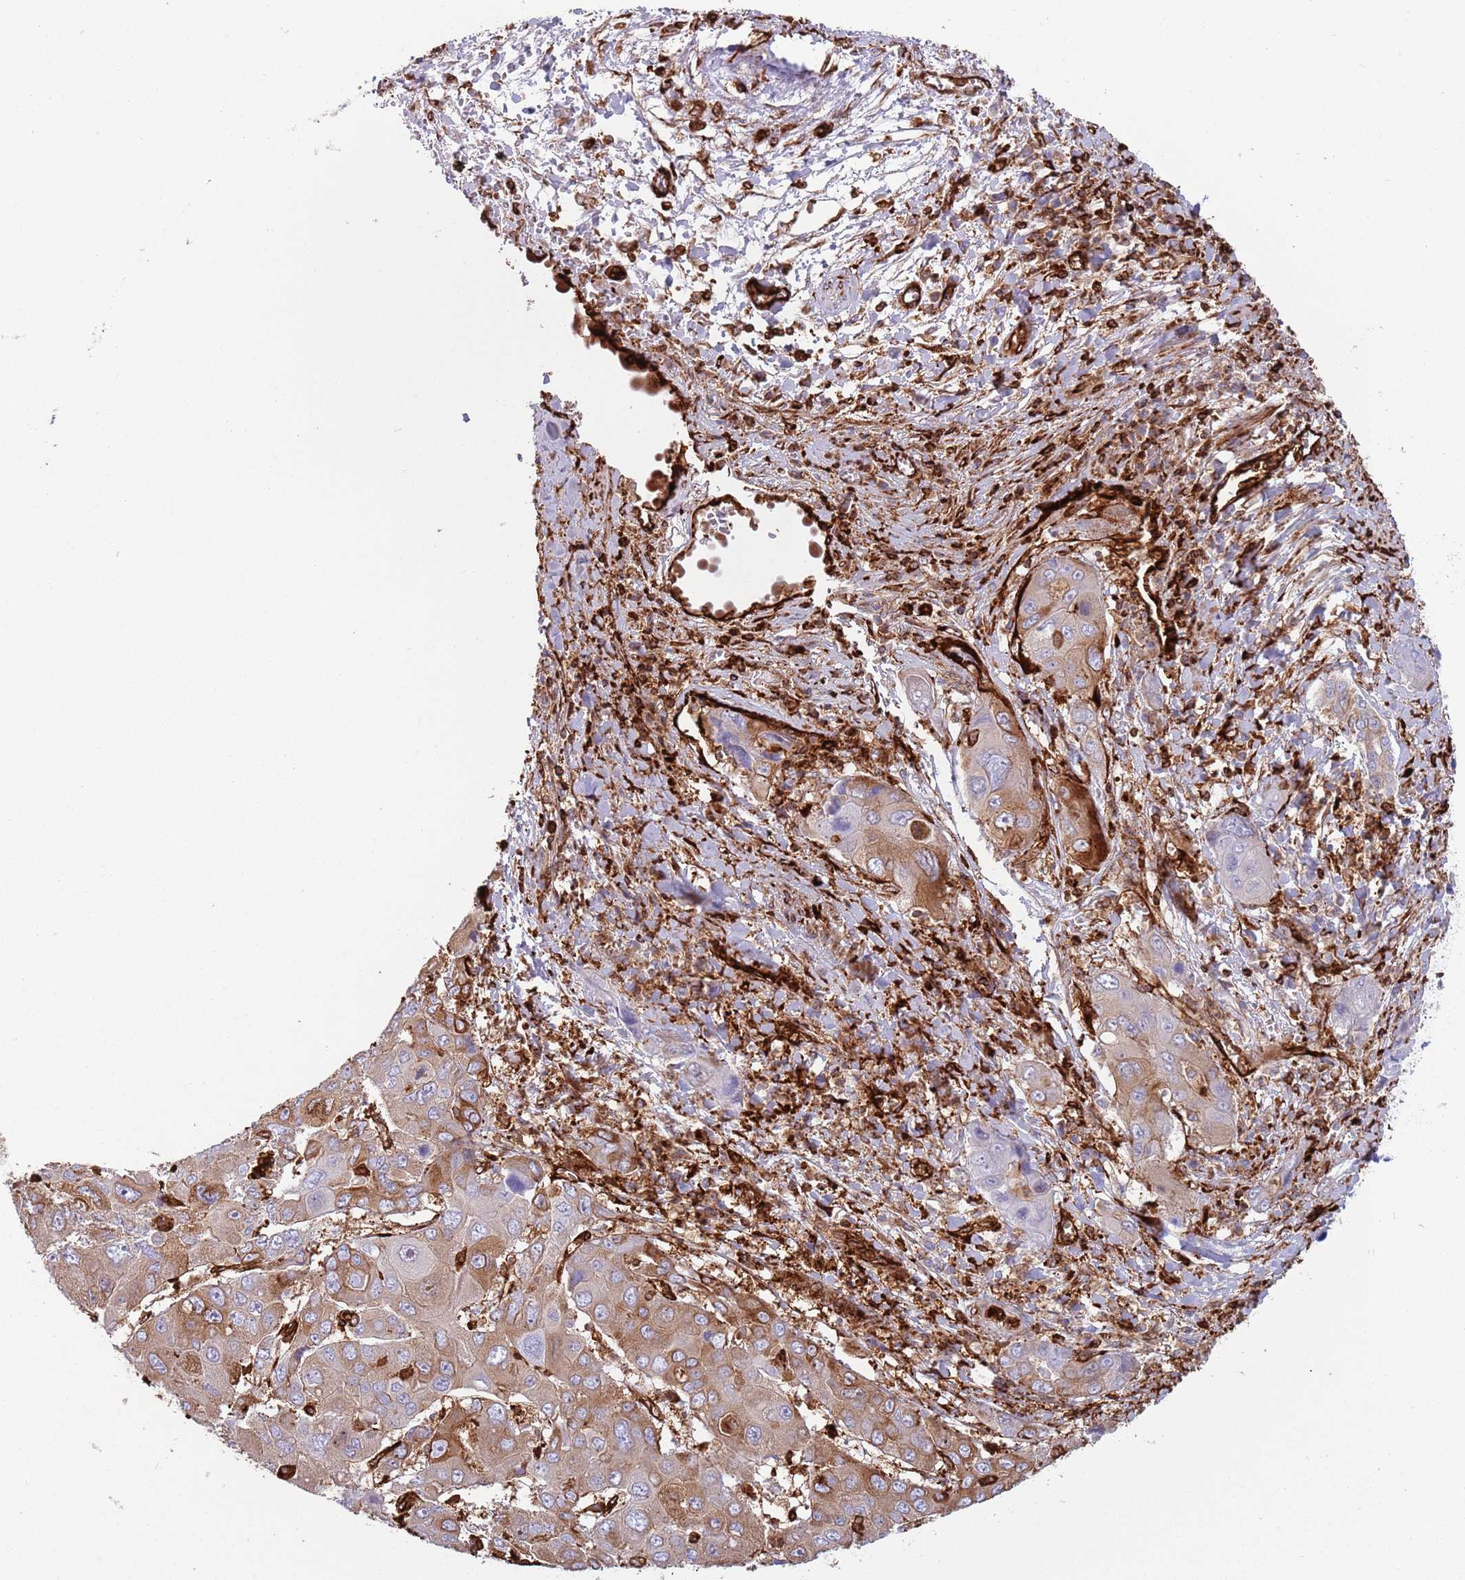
{"staining": {"intensity": "moderate", "quantity": "25%-75%", "location": "cytoplasmic/membranous"}, "tissue": "liver cancer", "cell_type": "Tumor cells", "image_type": "cancer", "snomed": [{"axis": "morphology", "description": "Cholangiocarcinoma"}, {"axis": "topography", "description": "Liver"}], "caption": "This image reveals IHC staining of human cholangiocarcinoma (liver), with medium moderate cytoplasmic/membranous expression in about 25%-75% of tumor cells.", "gene": "KBTBD7", "patient": {"sex": "male", "age": 67}}